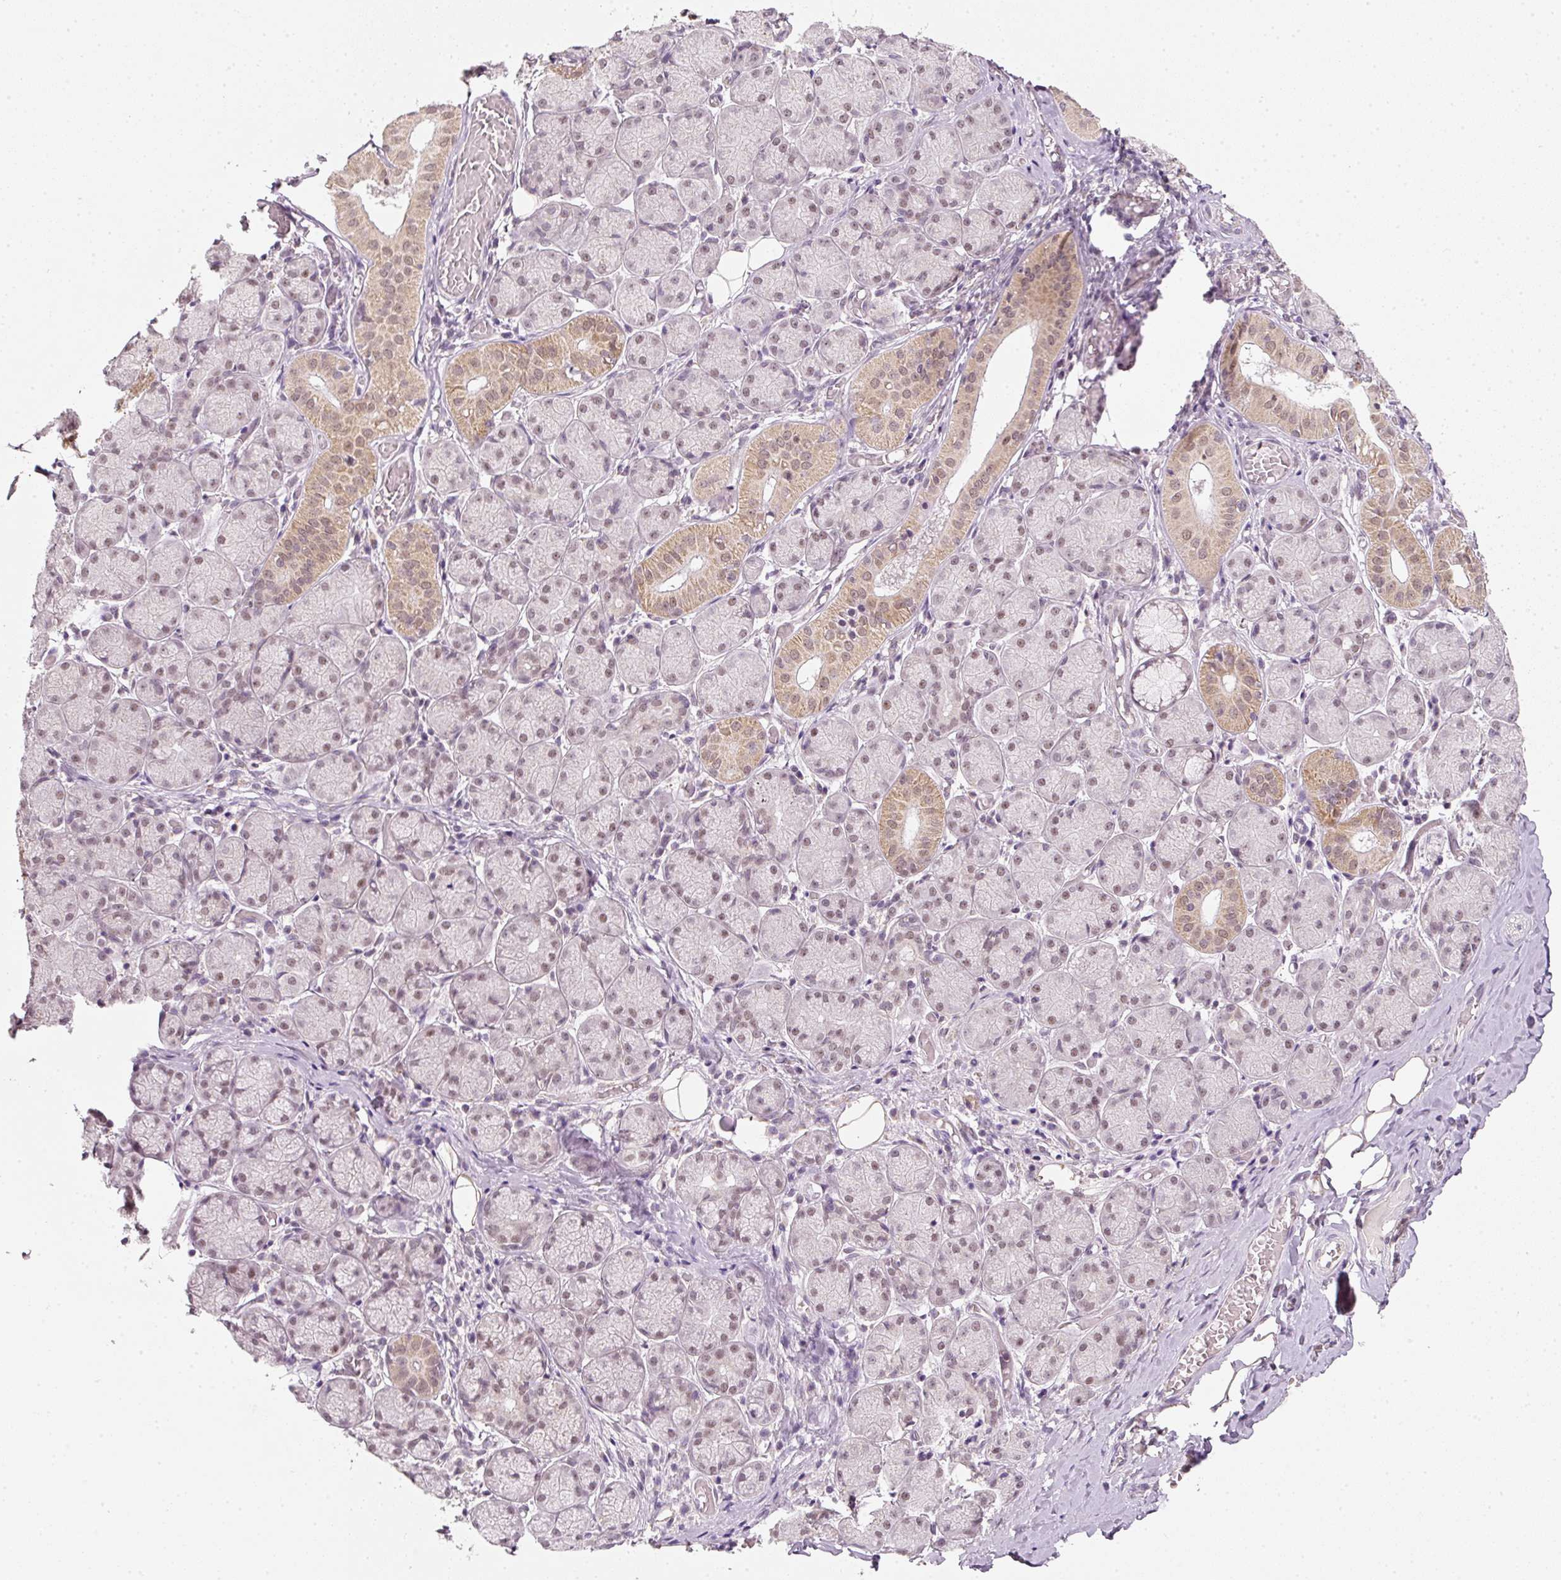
{"staining": {"intensity": "negative", "quantity": "none", "location": "none"}, "tissue": "adipose tissue", "cell_type": "Adipocytes", "image_type": "normal", "snomed": [{"axis": "morphology", "description": "Normal tissue, NOS"}, {"axis": "topography", "description": "Salivary gland"}, {"axis": "topography", "description": "Peripheral nerve tissue"}], "caption": "Immunohistochemistry (IHC) photomicrograph of normal human adipose tissue stained for a protein (brown), which displays no positivity in adipocytes. Nuclei are stained in blue.", "gene": "FSTL3", "patient": {"sex": "female", "age": 24}}